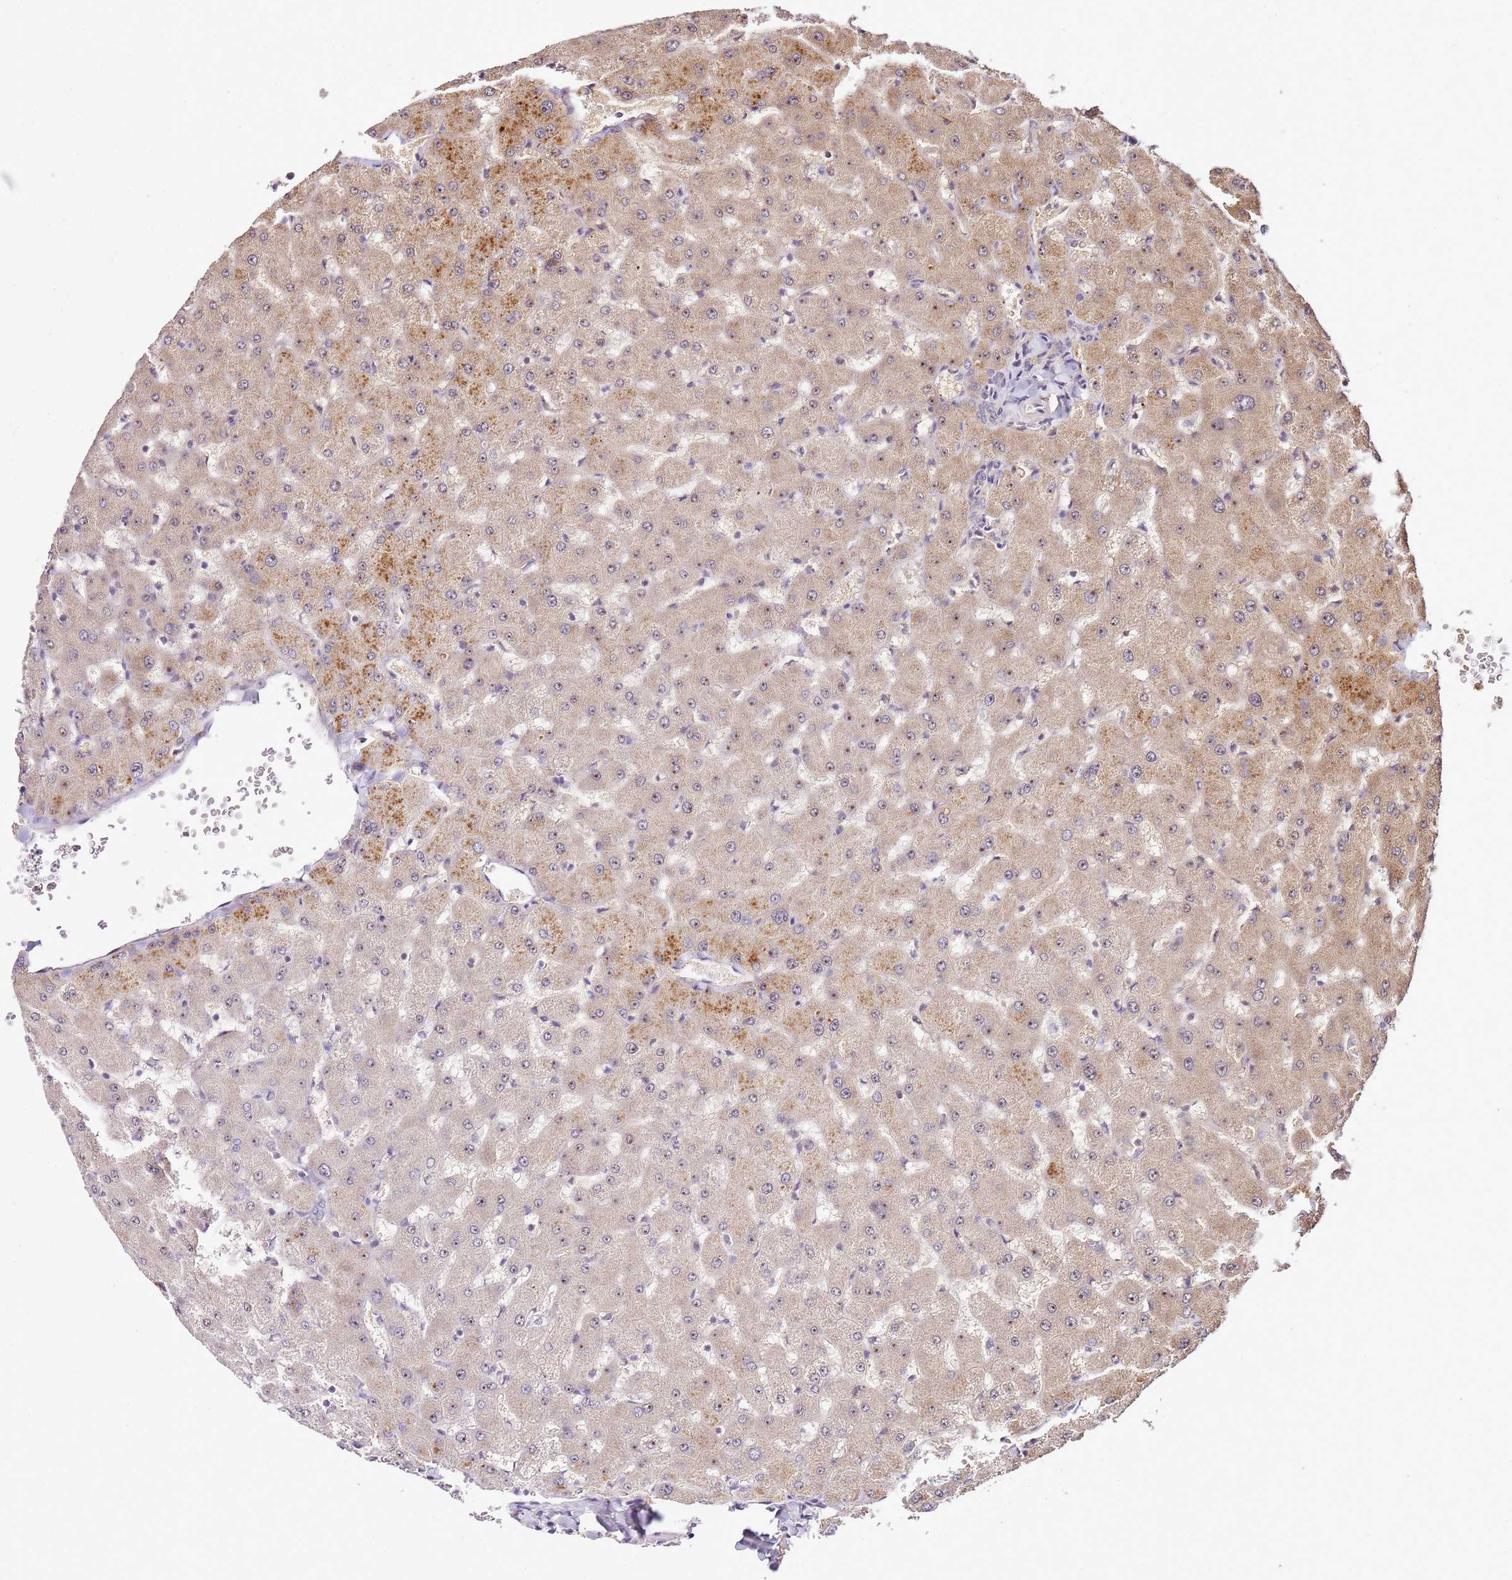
{"staining": {"intensity": "negative", "quantity": "none", "location": "none"}, "tissue": "liver", "cell_type": "Cholangiocytes", "image_type": "normal", "snomed": [{"axis": "morphology", "description": "Normal tissue, NOS"}, {"axis": "topography", "description": "Liver"}], "caption": "Immunohistochemical staining of normal liver shows no significant staining in cholangiocytes.", "gene": "DDX27", "patient": {"sex": "female", "age": 63}}